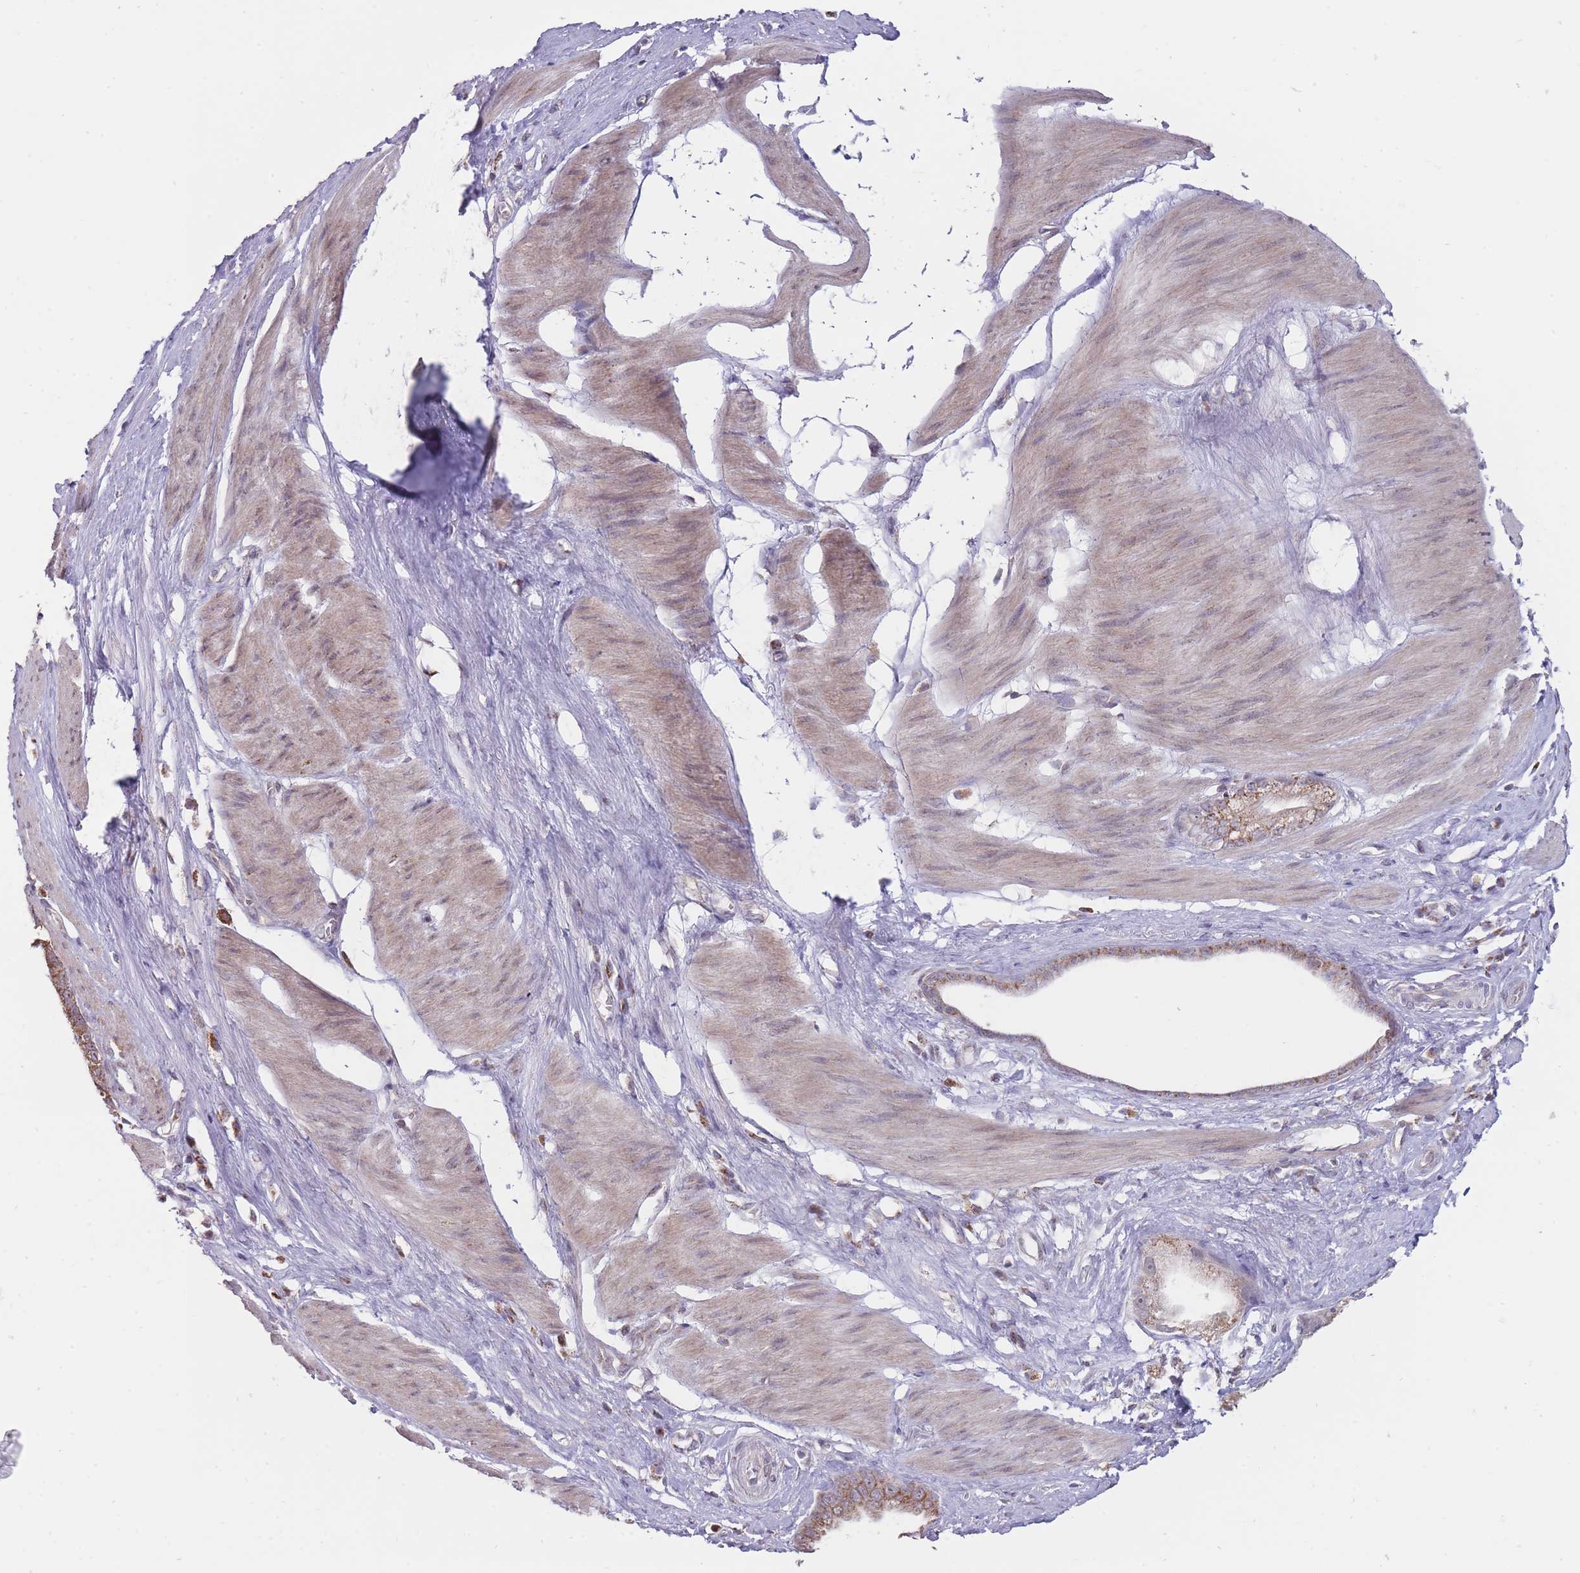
{"staining": {"intensity": "moderate", "quantity": ">75%", "location": "cytoplasmic/membranous"}, "tissue": "stomach cancer", "cell_type": "Tumor cells", "image_type": "cancer", "snomed": [{"axis": "morphology", "description": "Adenocarcinoma, NOS"}, {"axis": "topography", "description": "Stomach"}], "caption": "An image of human stomach adenocarcinoma stained for a protein exhibits moderate cytoplasmic/membranous brown staining in tumor cells.", "gene": "NELL1", "patient": {"sex": "male", "age": 55}}